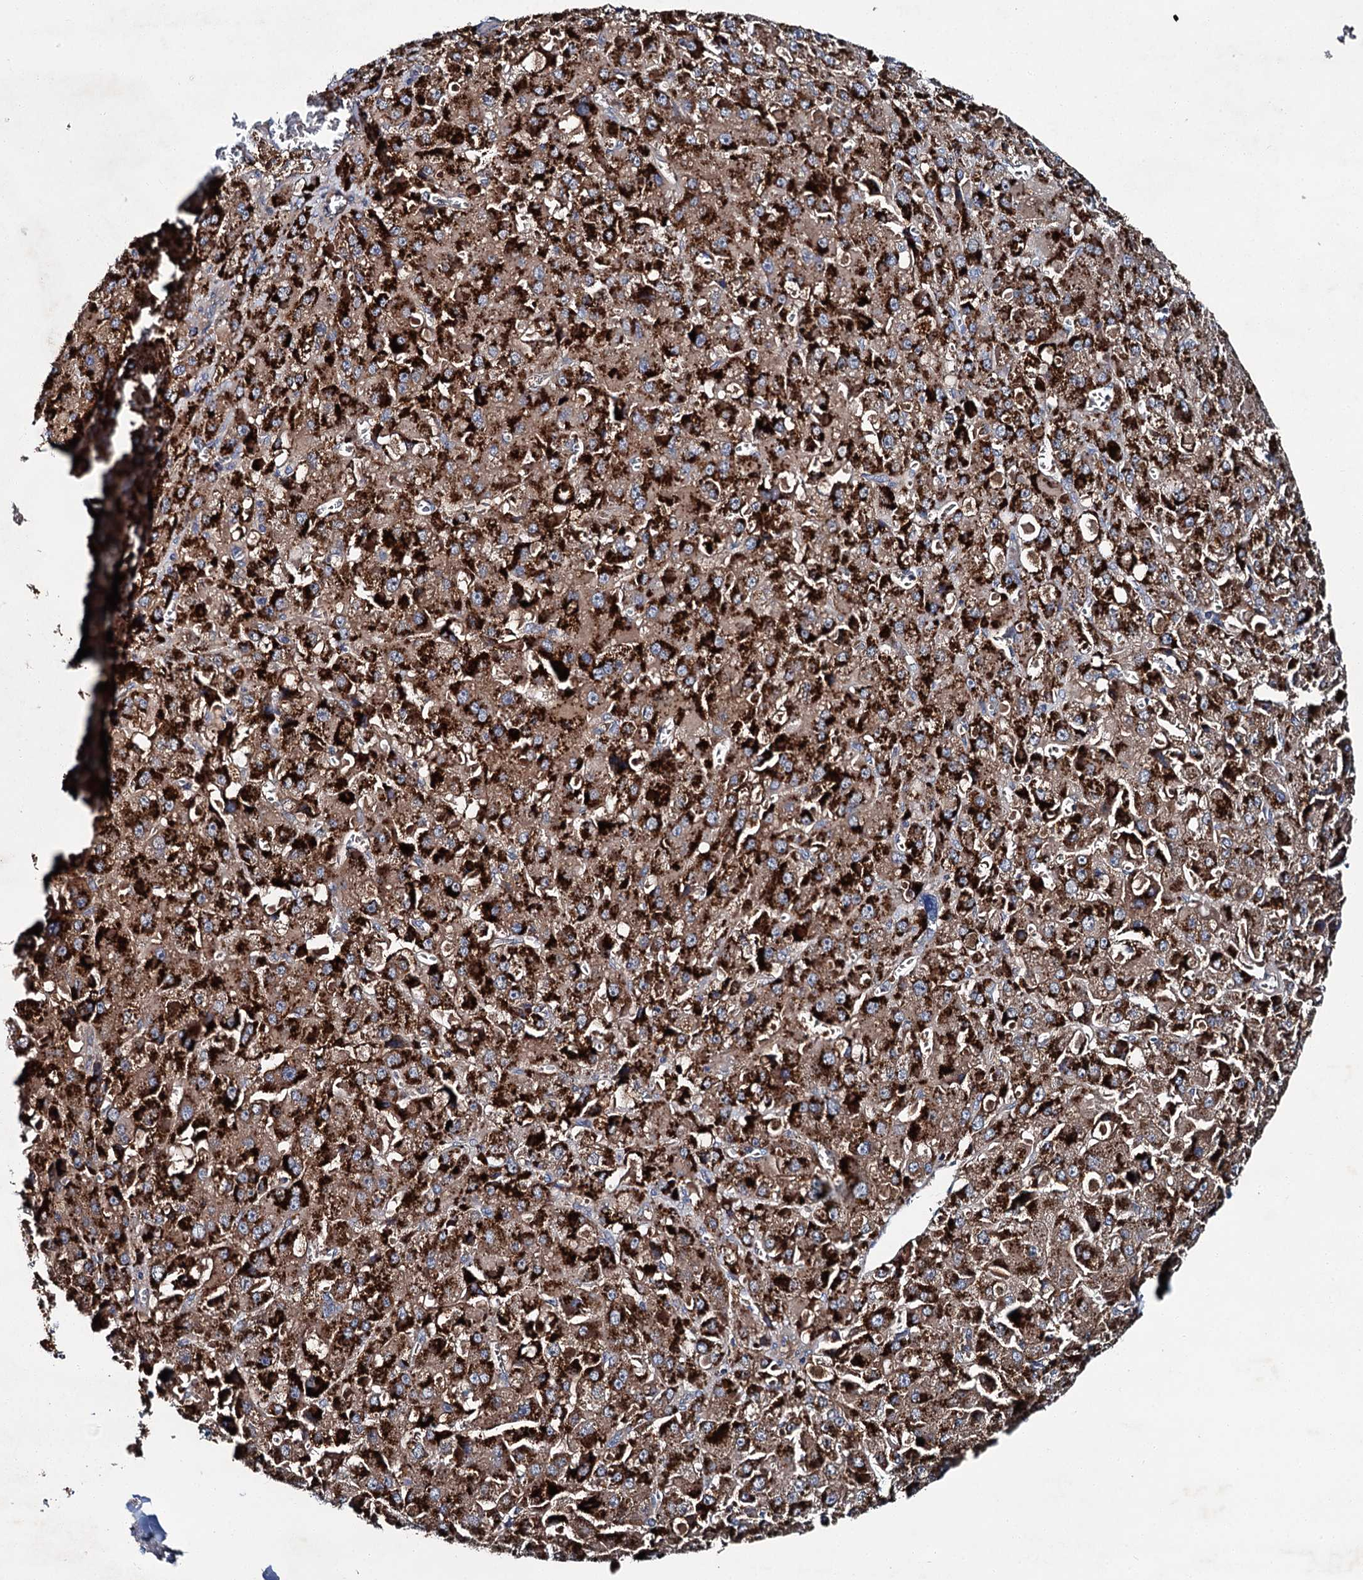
{"staining": {"intensity": "strong", "quantity": ">75%", "location": "cytoplasmic/membranous"}, "tissue": "liver cancer", "cell_type": "Tumor cells", "image_type": "cancer", "snomed": [{"axis": "morphology", "description": "Carcinoma, Hepatocellular, NOS"}, {"axis": "topography", "description": "Liver"}], "caption": "This is a photomicrograph of immunohistochemistry (IHC) staining of liver cancer, which shows strong staining in the cytoplasmic/membranous of tumor cells.", "gene": "SLC22A25", "patient": {"sex": "female", "age": 73}}